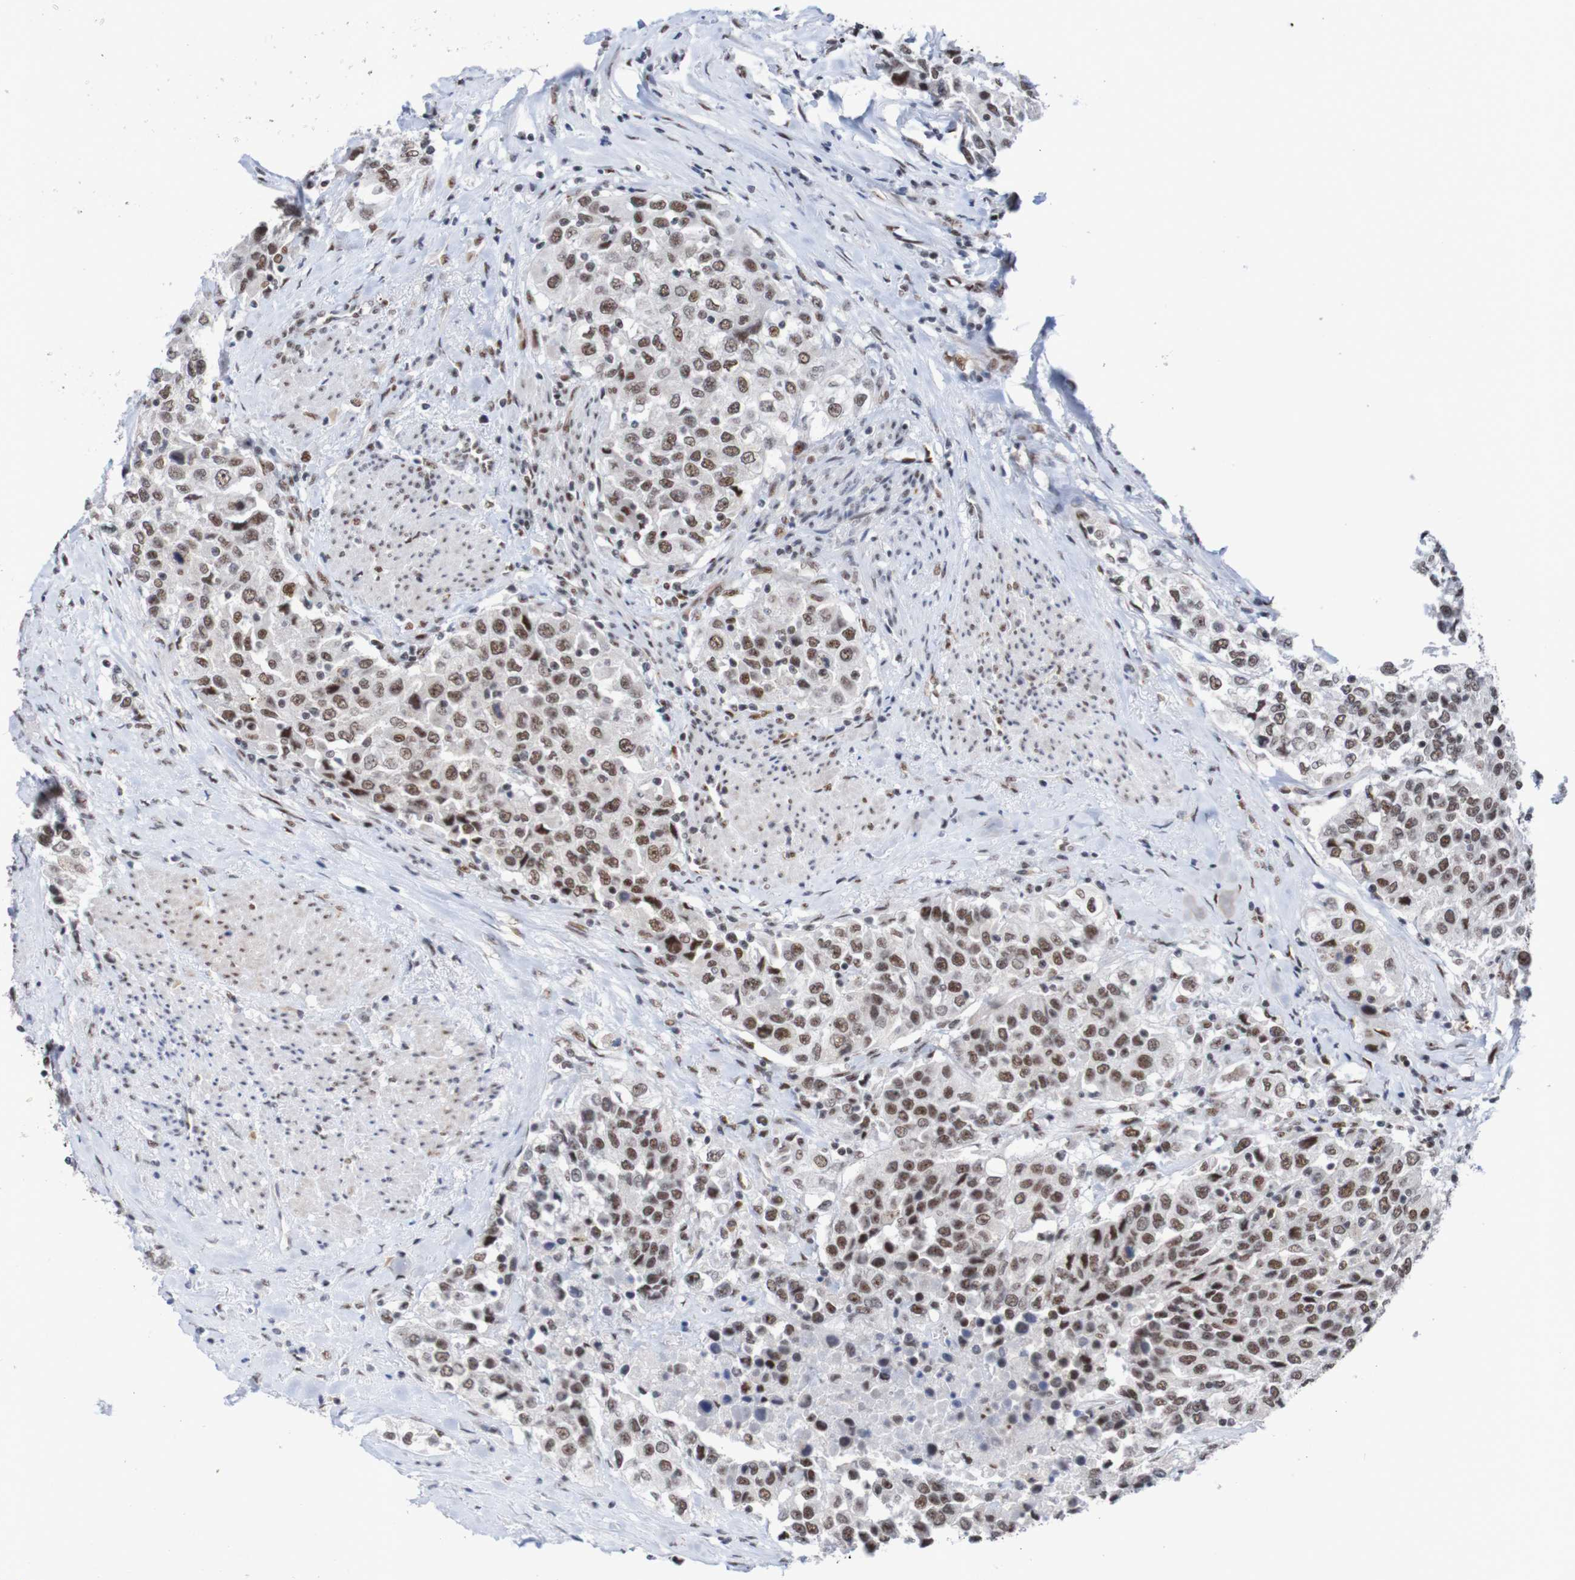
{"staining": {"intensity": "strong", "quantity": "25%-75%", "location": "nuclear"}, "tissue": "urothelial cancer", "cell_type": "Tumor cells", "image_type": "cancer", "snomed": [{"axis": "morphology", "description": "Urothelial carcinoma, High grade"}, {"axis": "topography", "description": "Urinary bladder"}], "caption": "Immunohistochemistry (DAB) staining of human high-grade urothelial carcinoma shows strong nuclear protein positivity in about 25%-75% of tumor cells.", "gene": "CDC5L", "patient": {"sex": "female", "age": 80}}